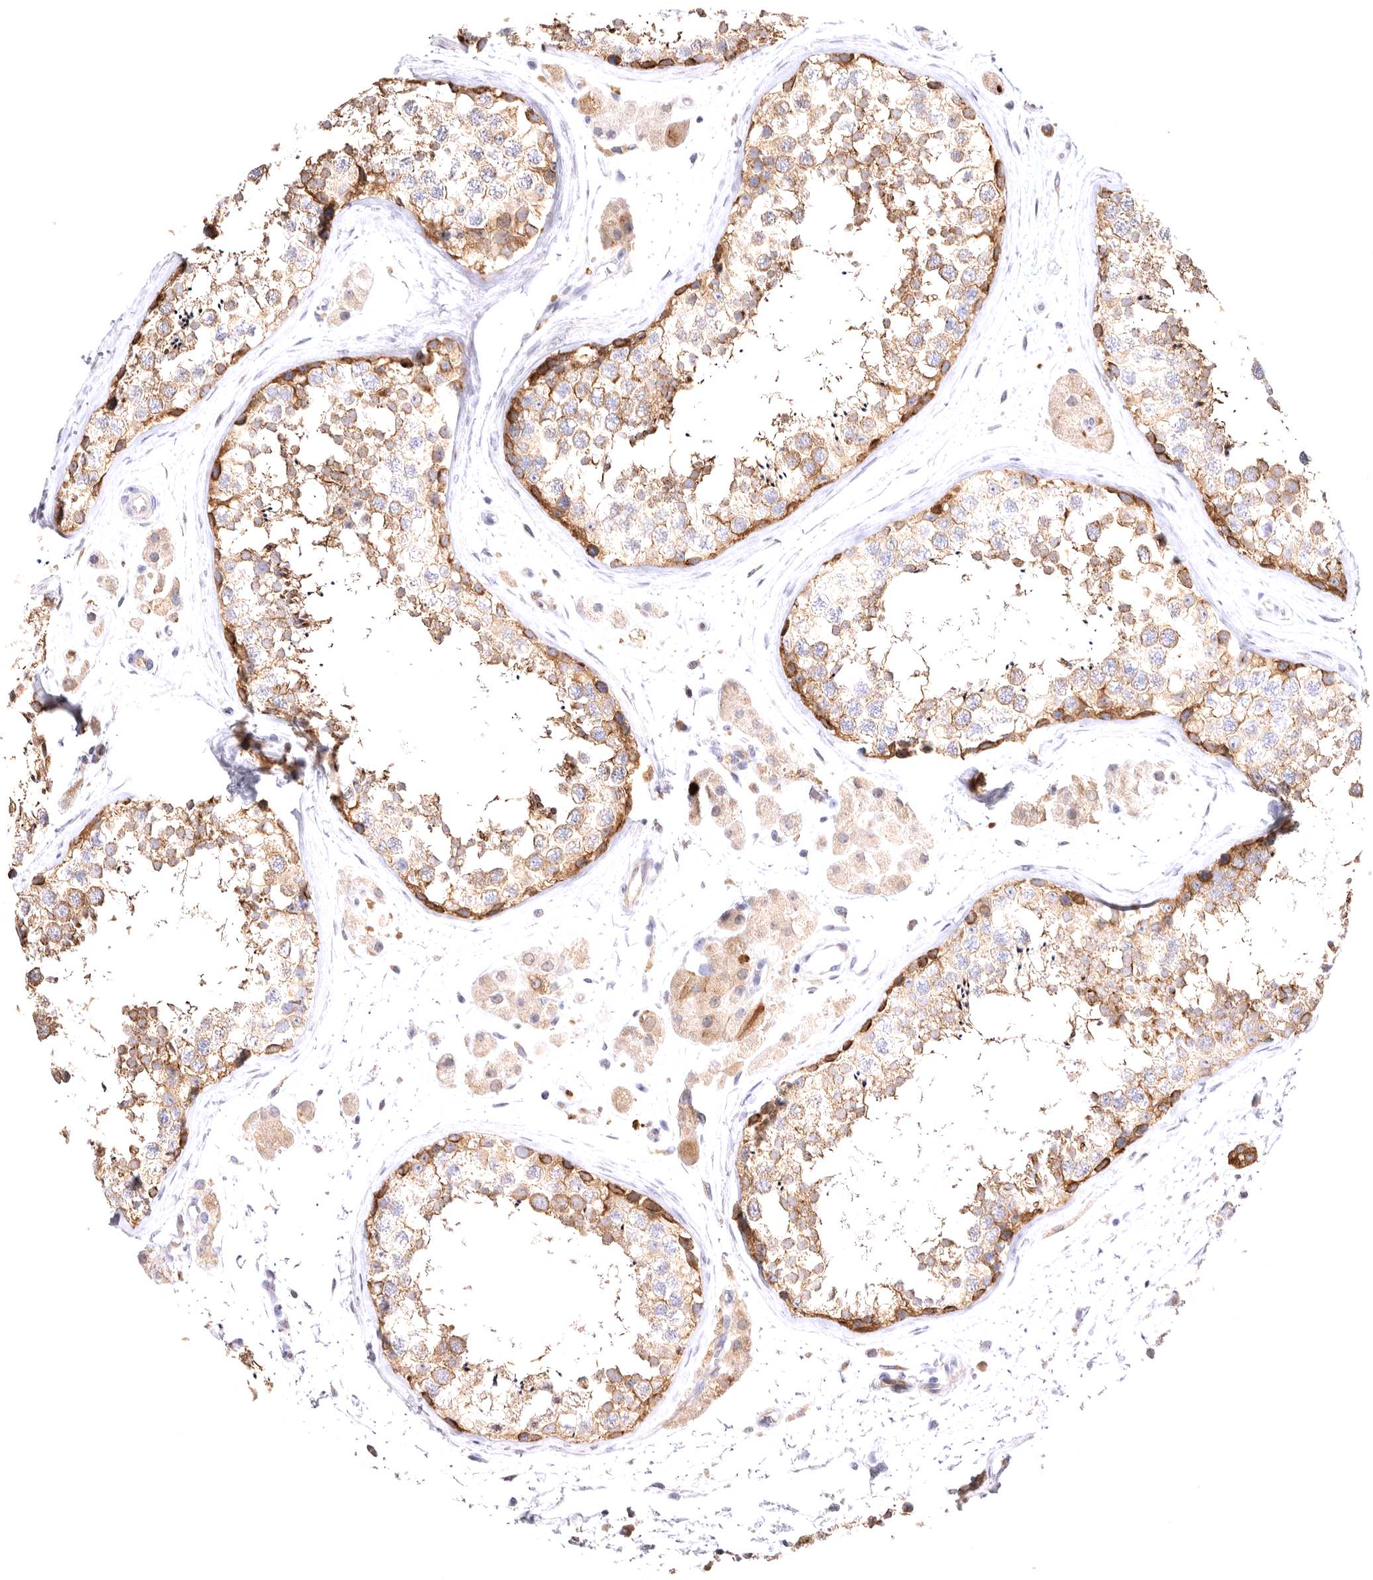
{"staining": {"intensity": "moderate", "quantity": ">75%", "location": "cytoplasmic/membranous"}, "tissue": "testis", "cell_type": "Cells in seminiferous ducts", "image_type": "normal", "snomed": [{"axis": "morphology", "description": "Normal tissue, NOS"}, {"axis": "topography", "description": "Testis"}], "caption": "DAB (3,3'-diaminobenzidine) immunohistochemical staining of normal human testis displays moderate cytoplasmic/membranous protein positivity in approximately >75% of cells in seminiferous ducts. The protein of interest is shown in brown color, while the nuclei are stained blue.", "gene": "VPS45", "patient": {"sex": "male", "age": 56}}